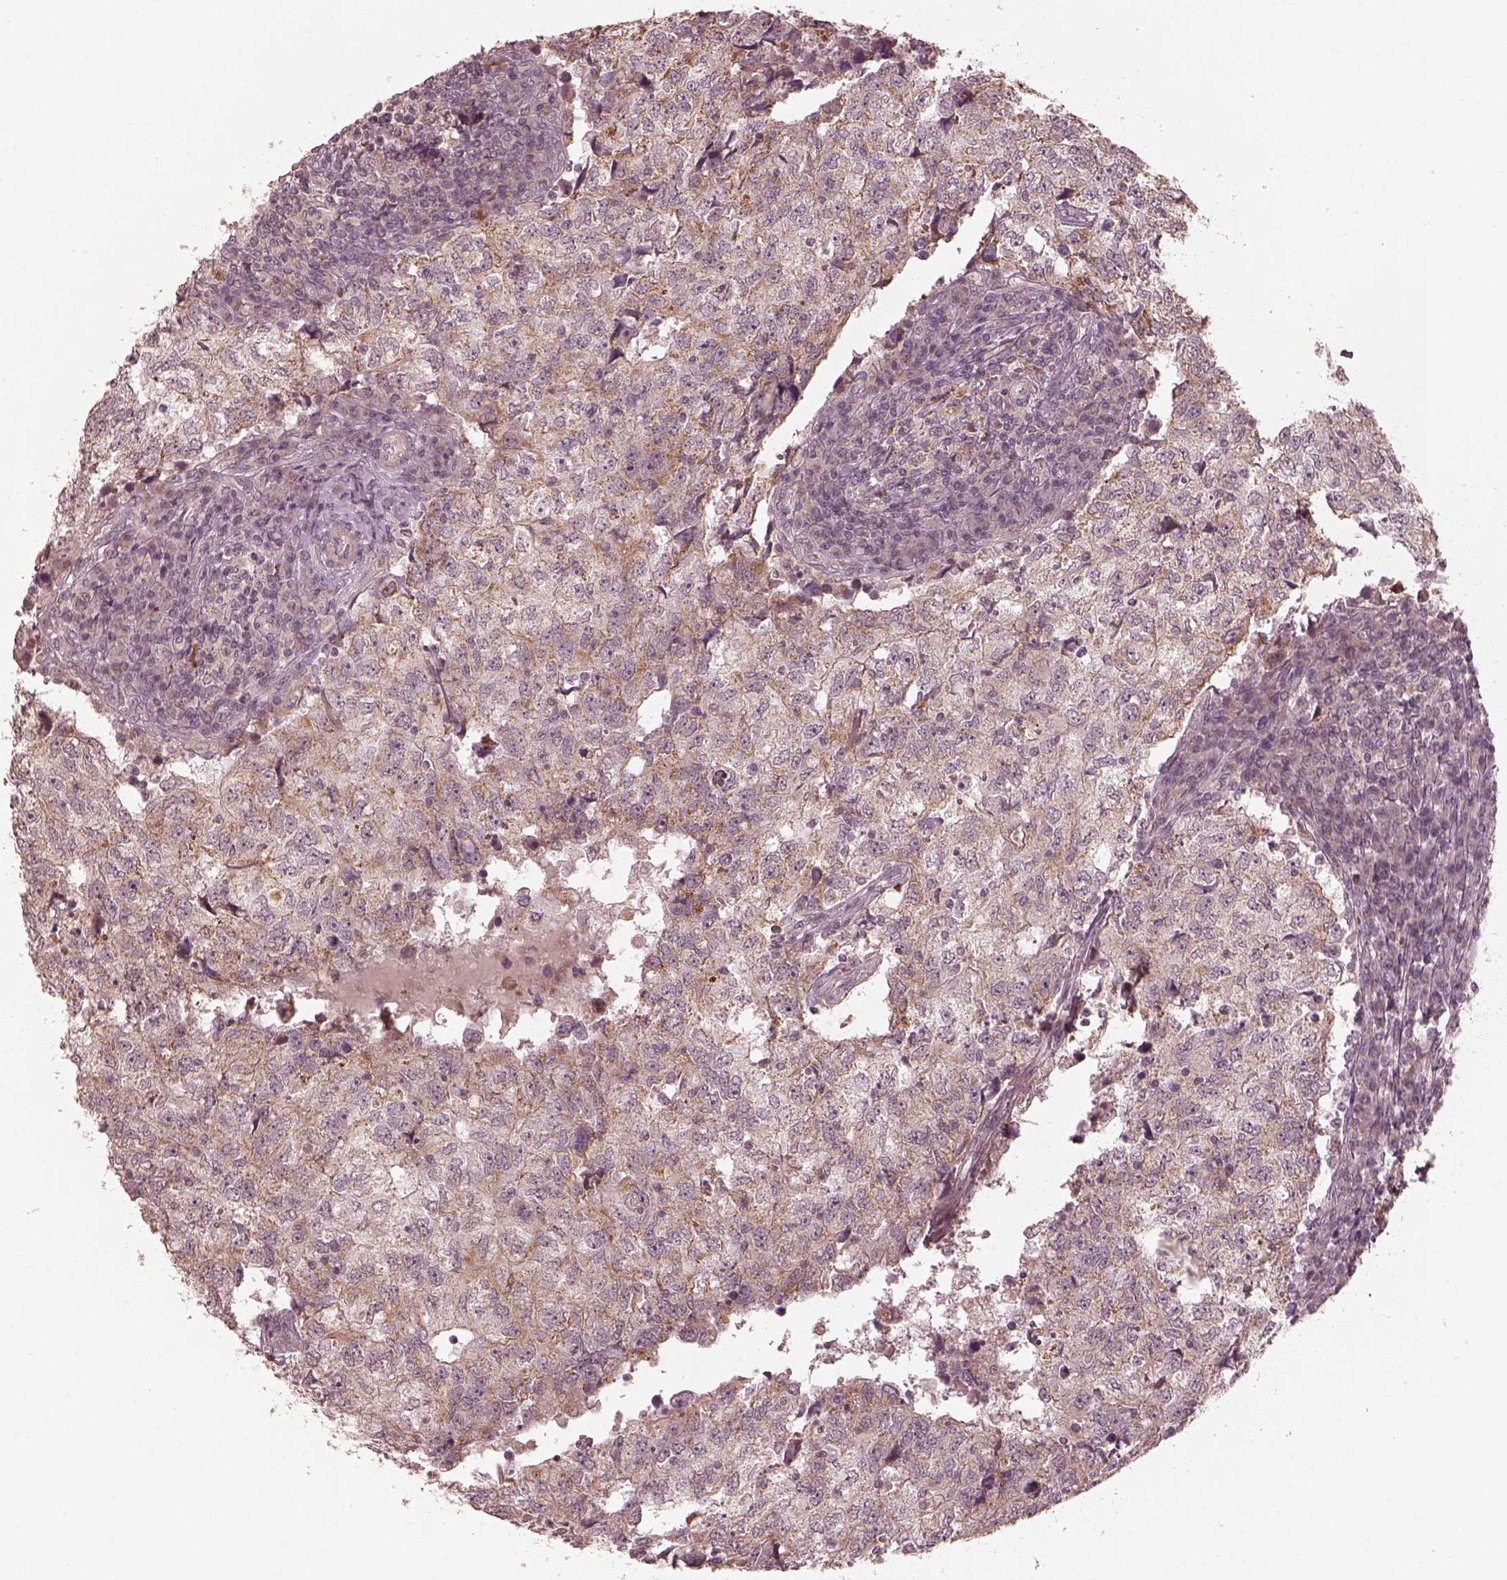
{"staining": {"intensity": "weak", "quantity": "<25%", "location": "cytoplasmic/membranous"}, "tissue": "breast cancer", "cell_type": "Tumor cells", "image_type": "cancer", "snomed": [{"axis": "morphology", "description": "Duct carcinoma"}, {"axis": "topography", "description": "Breast"}], "caption": "Infiltrating ductal carcinoma (breast) stained for a protein using immunohistochemistry (IHC) displays no positivity tumor cells.", "gene": "SLC25A46", "patient": {"sex": "female", "age": 30}}